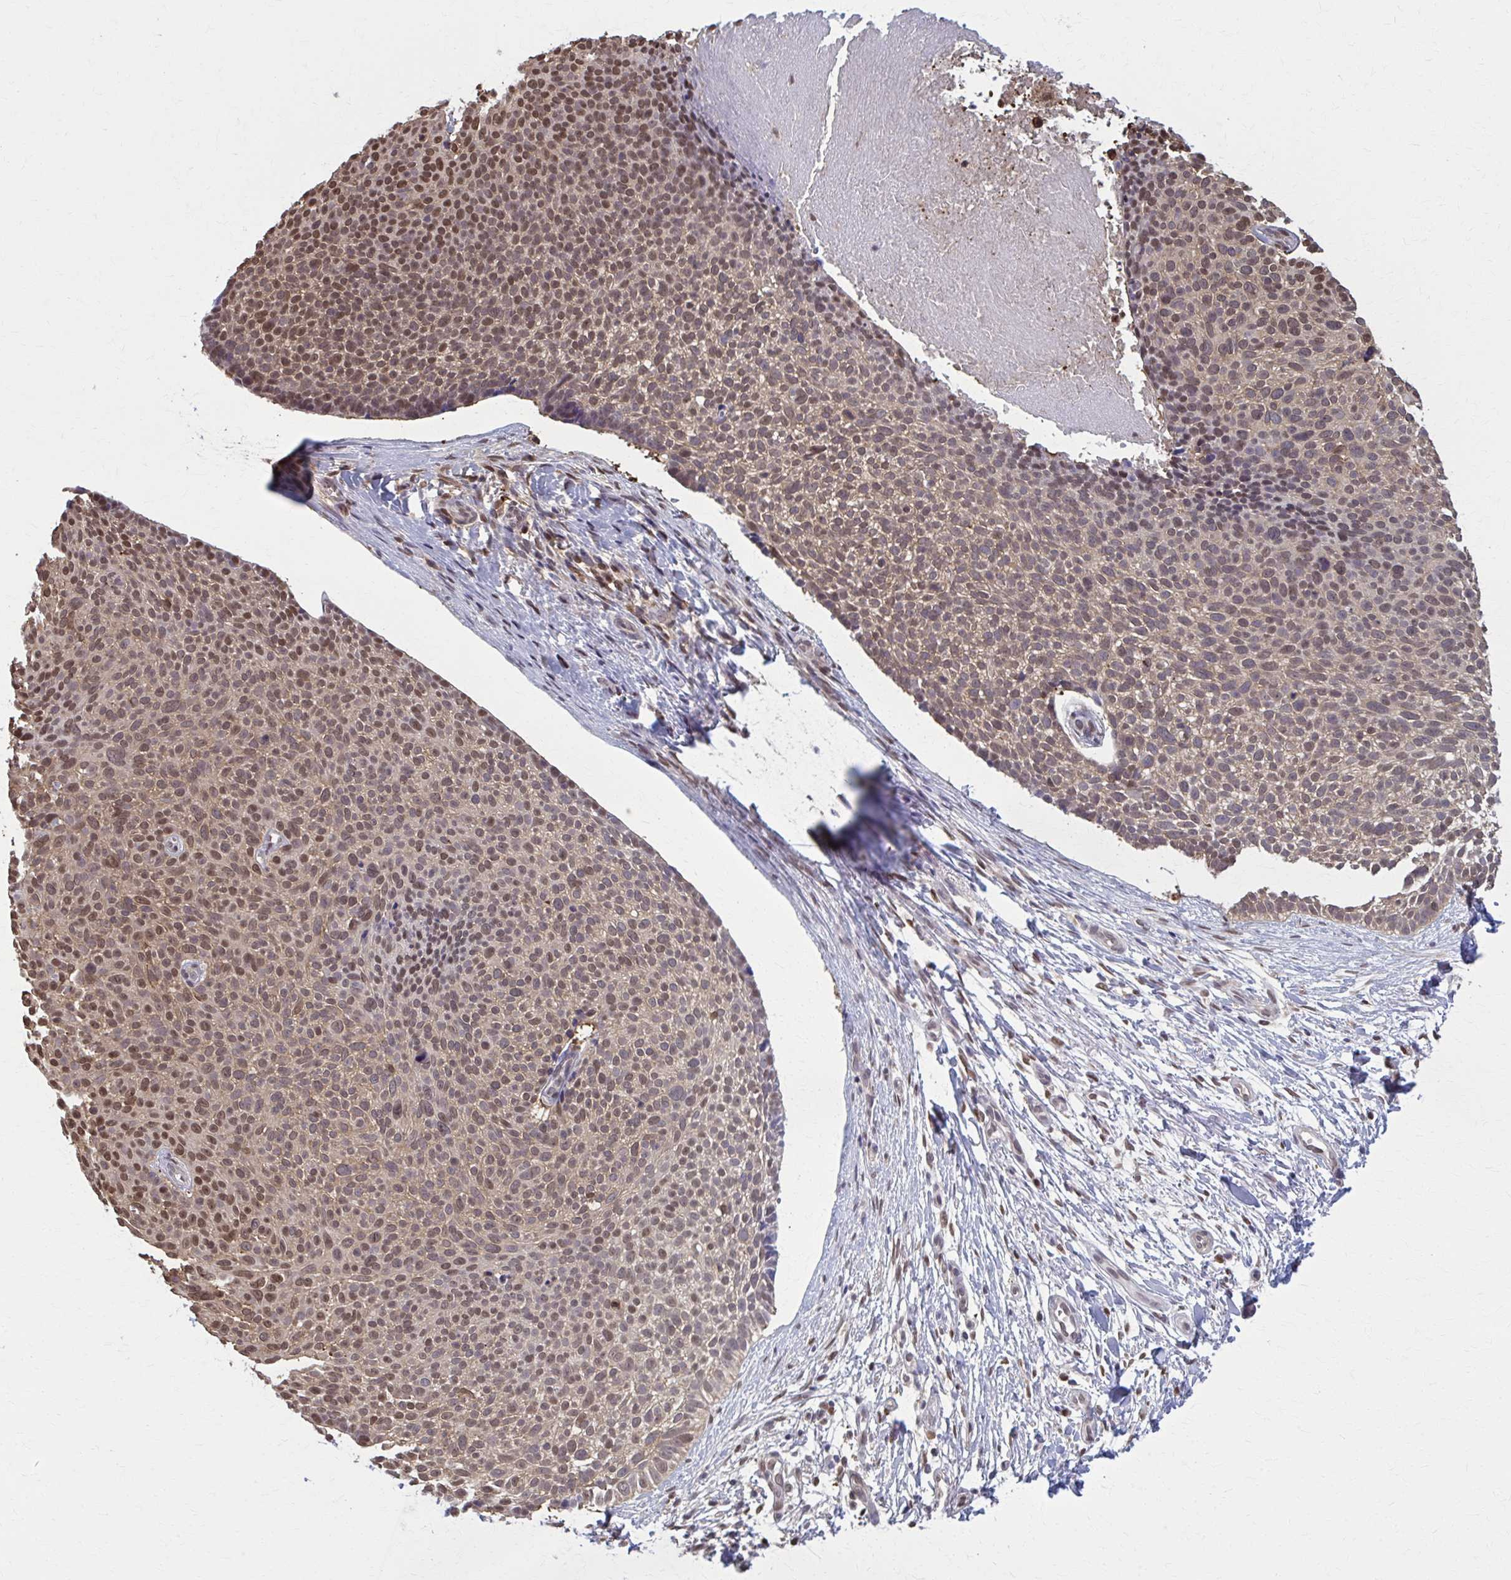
{"staining": {"intensity": "moderate", "quantity": ">75%", "location": "nuclear"}, "tissue": "skin cancer", "cell_type": "Tumor cells", "image_type": "cancer", "snomed": [{"axis": "morphology", "description": "Basal cell carcinoma"}, {"axis": "topography", "description": "Skin"}, {"axis": "topography", "description": "Skin of back"}], "caption": "Tumor cells demonstrate medium levels of moderate nuclear positivity in about >75% of cells in human skin basal cell carcinoma.", "gene": "MDH1", "patient": {"sex": "male", "age": 81}}